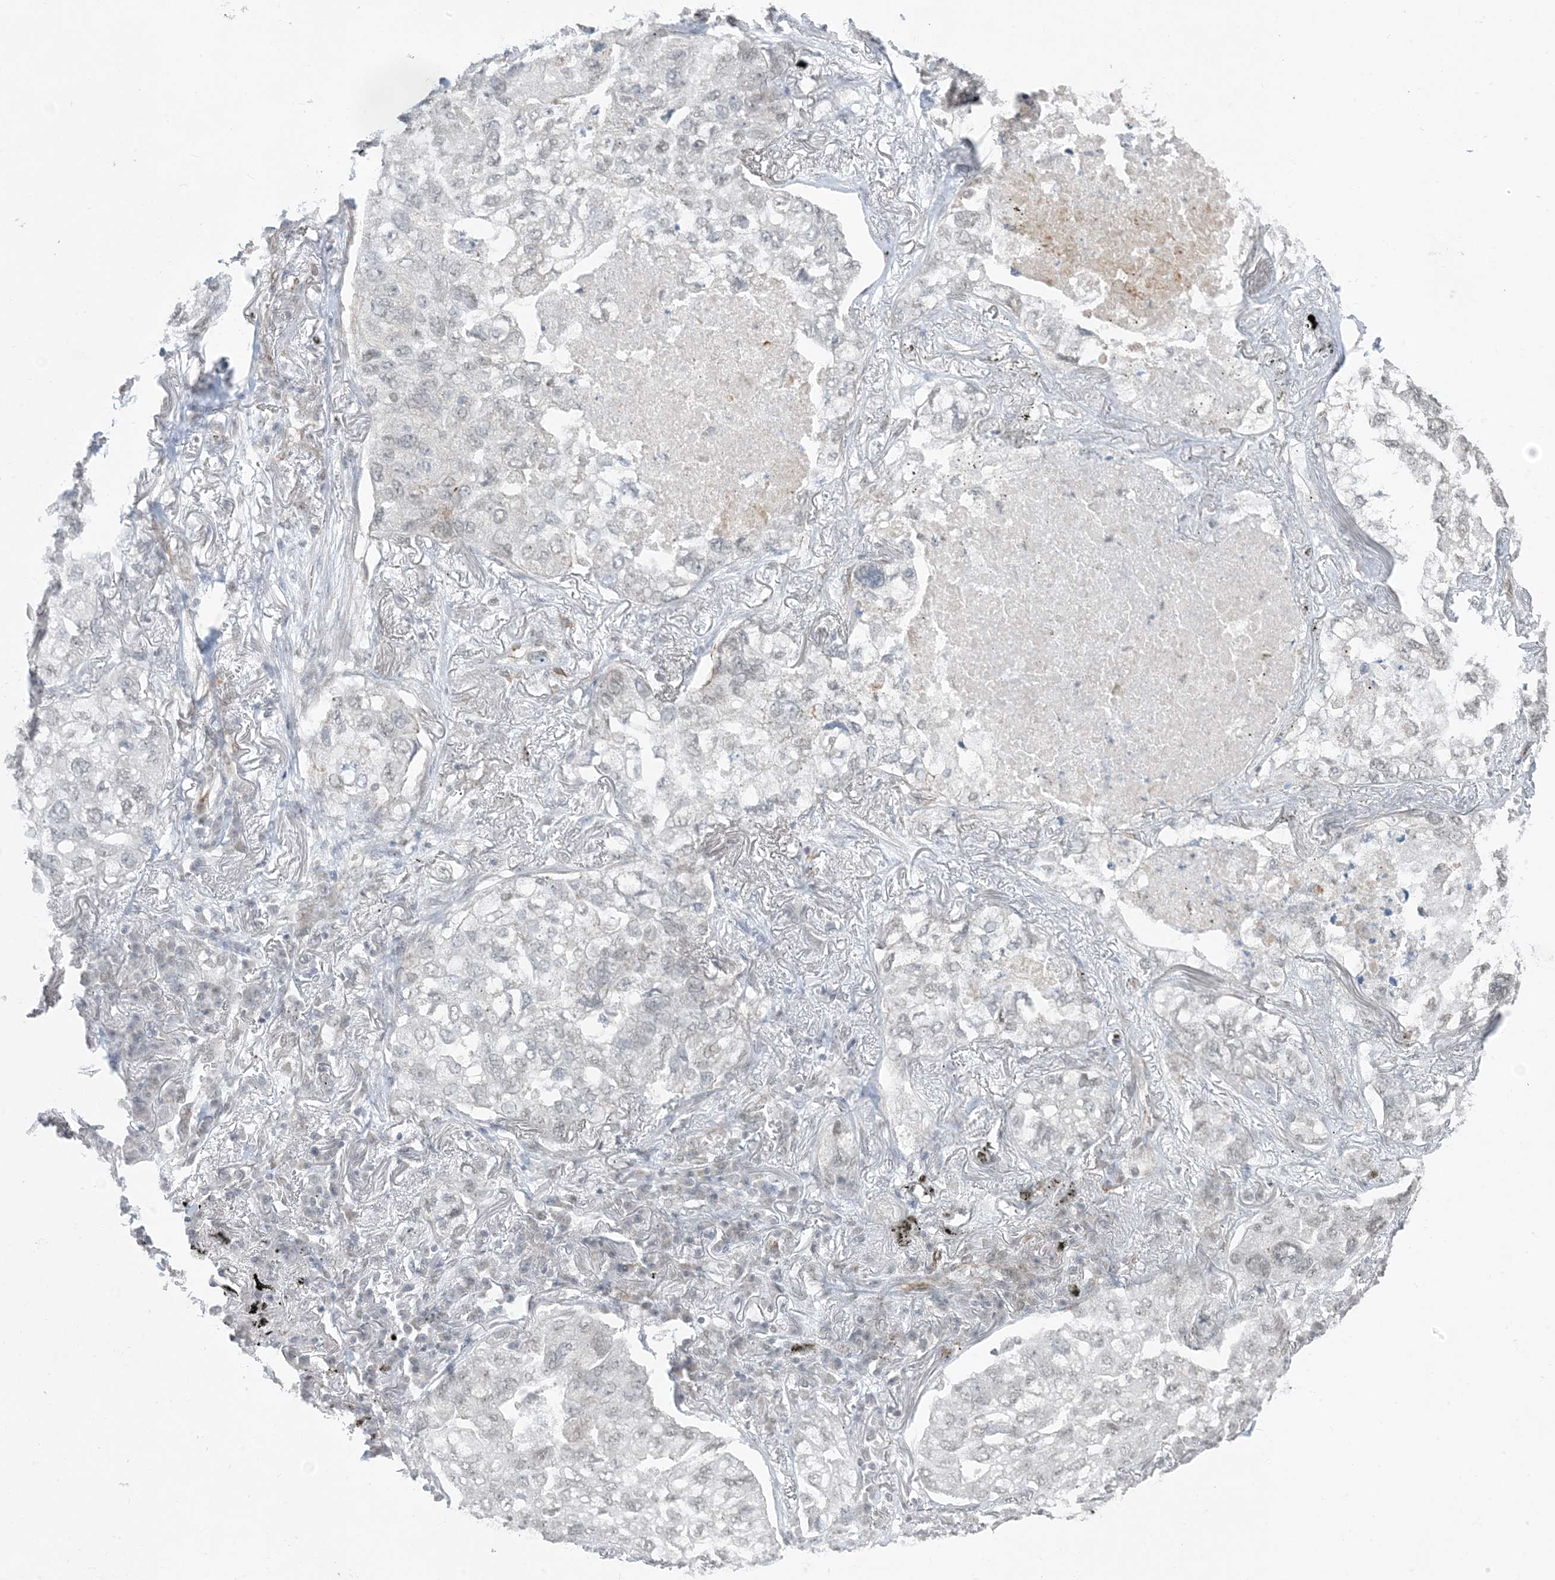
{"staining": {"intensity": "negative", "quantity": "none", "location": "none"}, "tissue": "lung cancer", "cell_type": "Tumor cells", "image_type": "cancer", "snomed": [{"axis": "morphology", "description": "Adenocarcinoma, NOS"}, {"axis": "topography", "description": "Lung"}], "caption": "This is an immunohistochemistry (IHC) micrograph of lung adenocarcinoma. There is no expression in tumor cells.", "gene": "CHCHD4", "patient": {"sex": "male", "age": 65}}